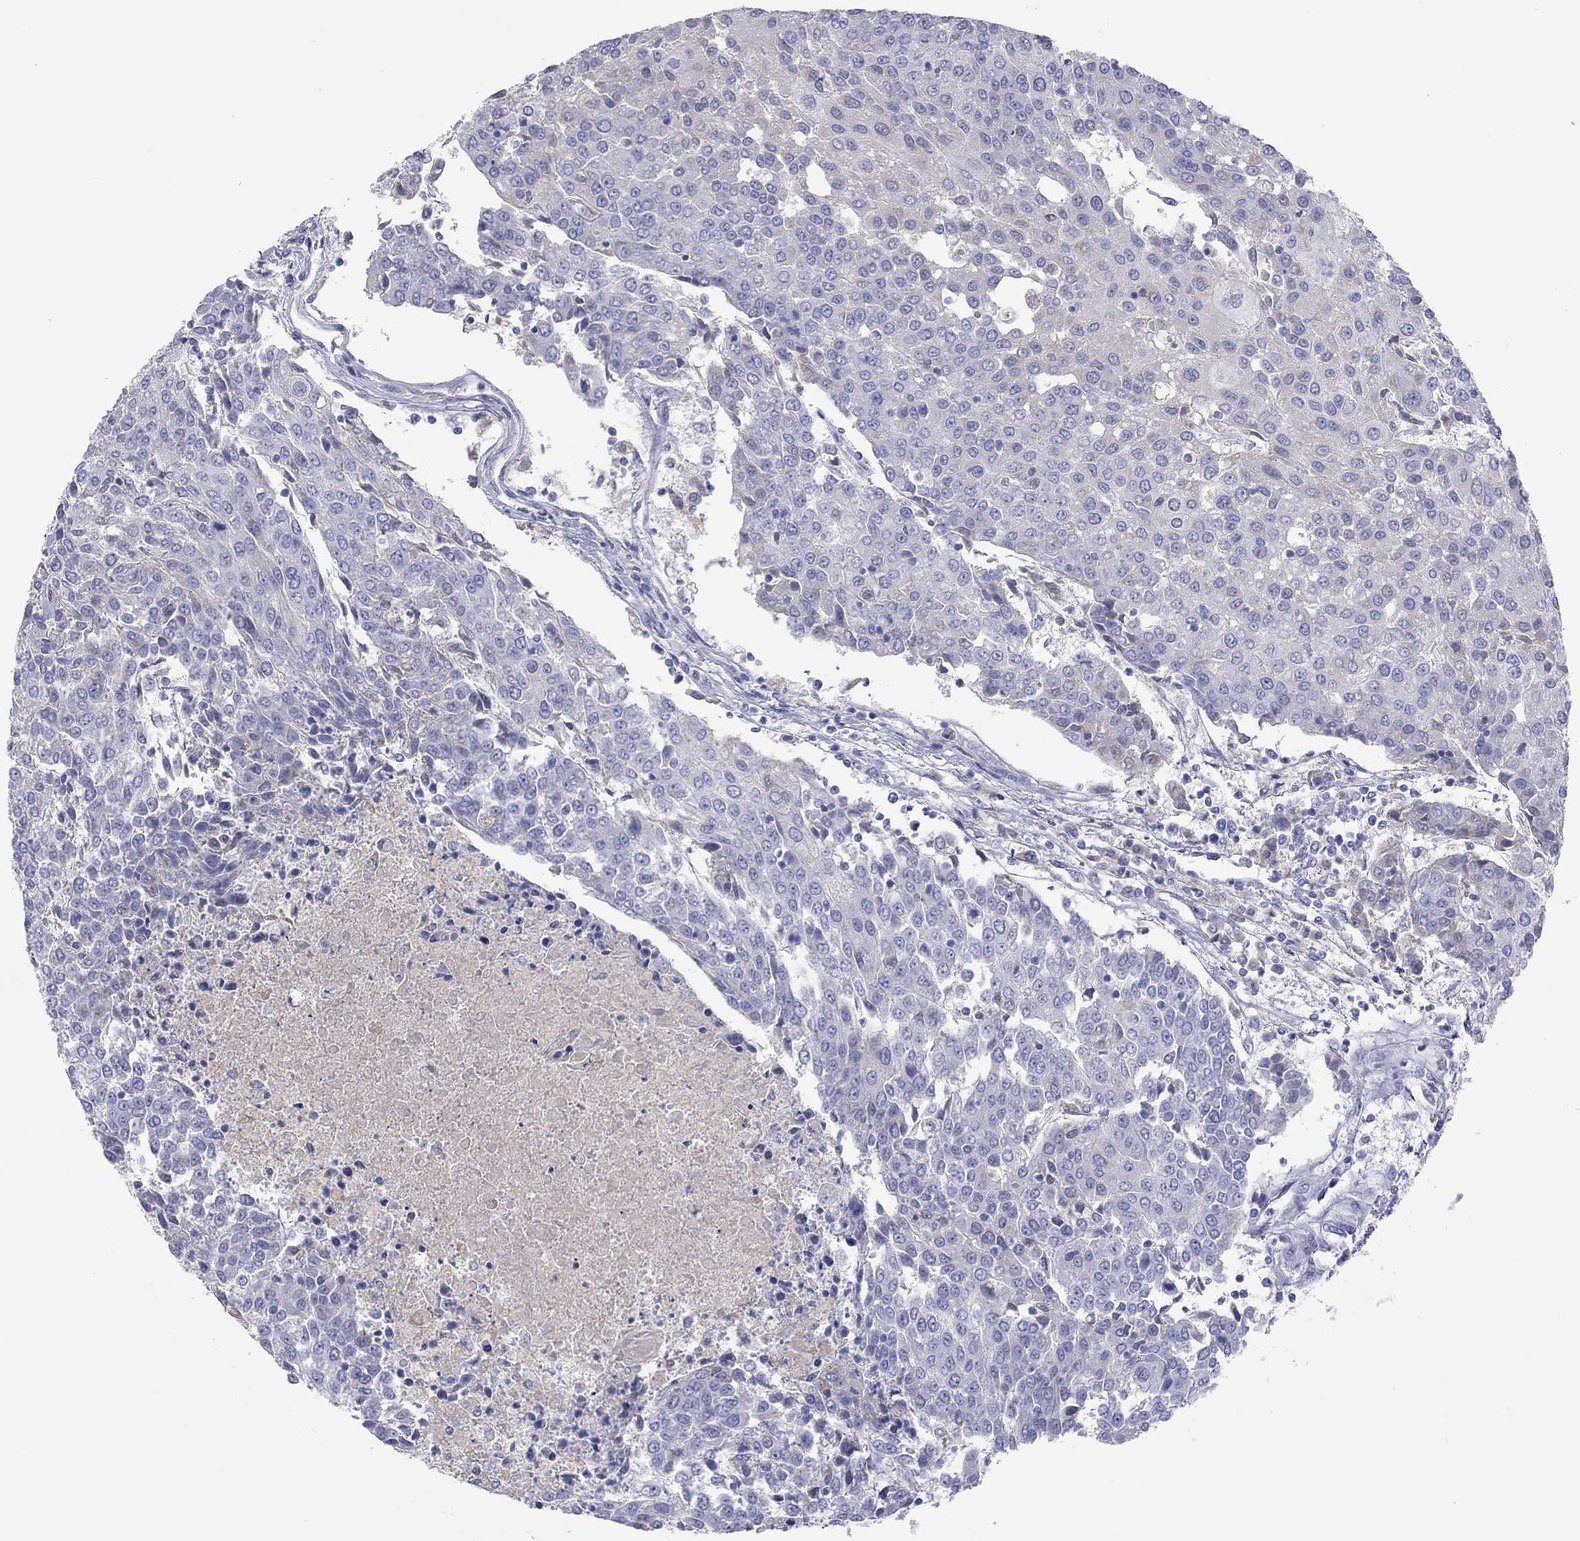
{"staining": {"intensity": "negative", "quantity": "none", "location": "none"}, "tissue": "urothelial cancer", "cell_type": "Tumor cells", "image_type": "cancer", "snomed": [{"axis": "morphology", "description": "Urothelial carcinoma, High grade"}, {"axis": "topography", "description": "Urinary bladder"}], "caption": "Urothelial cancer was stained to show a protein in brown. There is no significant expression in tumor cells.", "gene": "ST7L", "patient": {"sex": "female", "age": 85}}